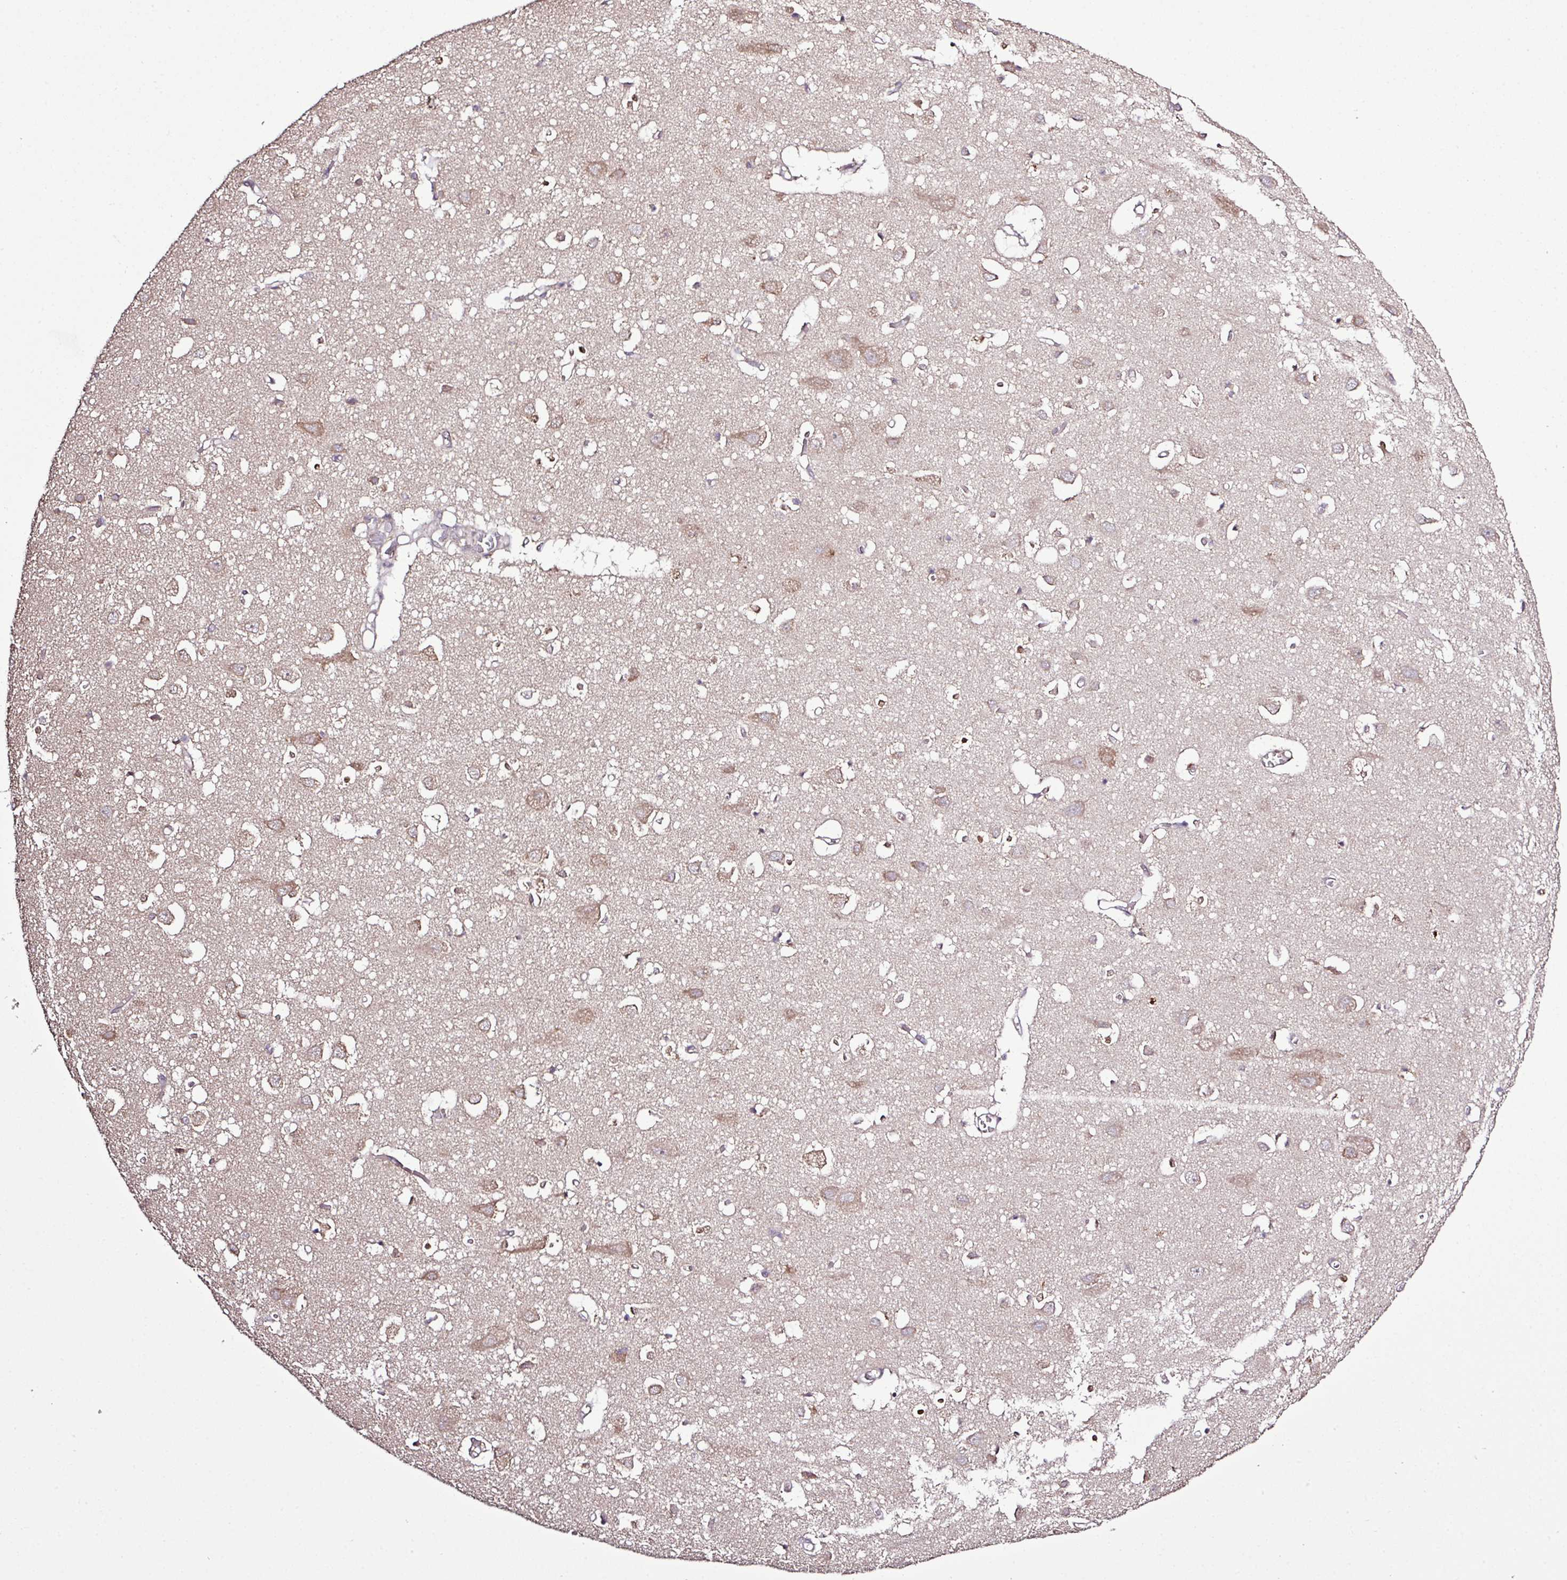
{"staining": {"intensity": "weak", "quantity": "25%-75%", "location": "cytoplasmic/membranous"}, "tissue": "cerebral cortex", "cell_type": "Endothelial cells", "image_type": "normal", "snomed": [{"axis": "morphology", "description": "Normal tissue, NOS"}, {"axis": "topography", "description": "Cerebral cortex"}], "caption": "Unremarkable cerebral cortex displays weak cytoplasmic/membranous positivity in about 25%-75% of endothelial cells (DAB = brown stain, brightfield microscopy at high magnification)..", "gene": "SMCO4", "patient": {"sex": "male", "age": 70}}